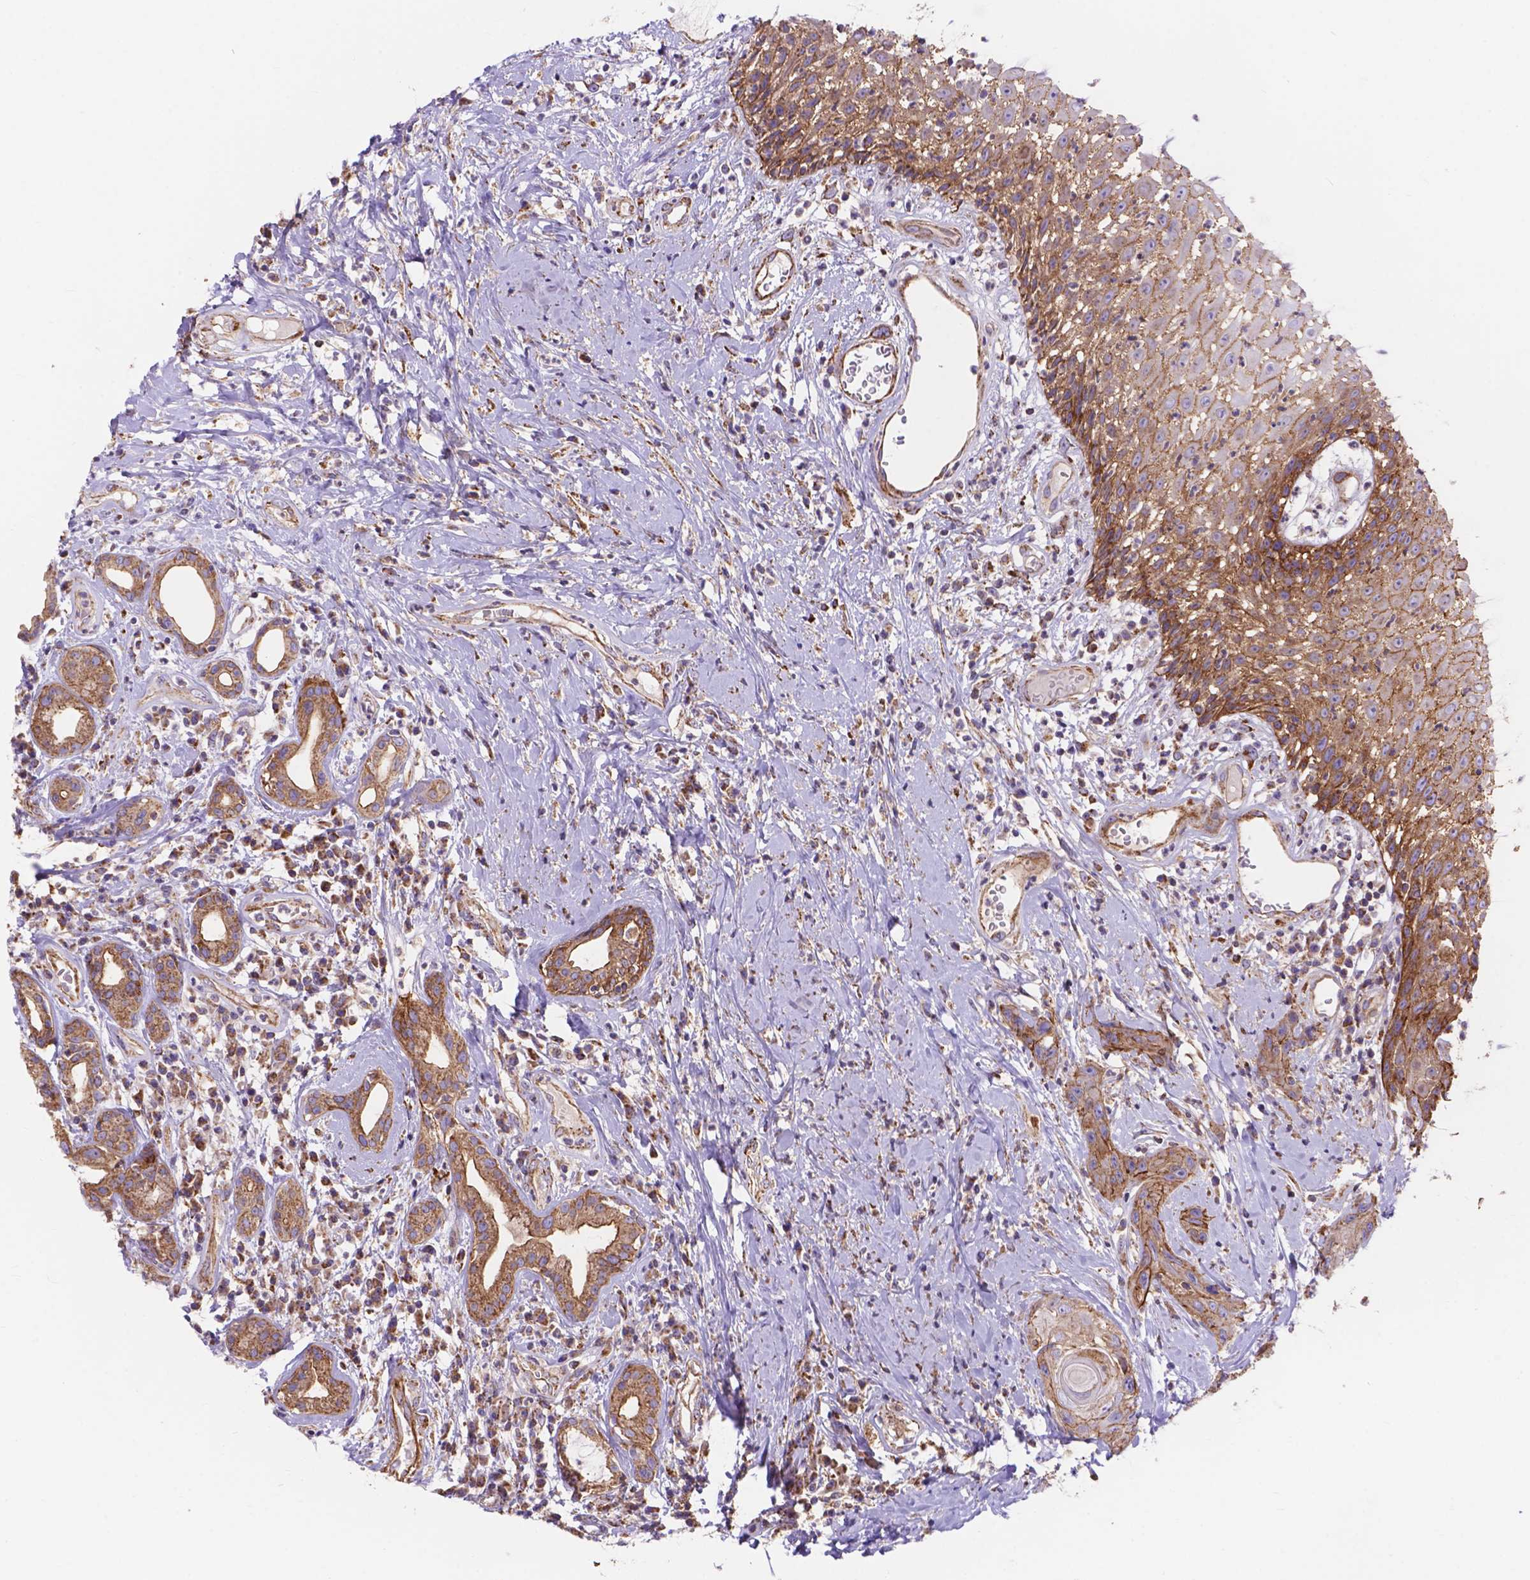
{"staining": {"intensity": "moderate", "quantity": ">75%", "location": "cytoplasmic/membranous"}, "tissue": "head and neck cancer", "cell_type": "Tumor cells", "image_type": "cancer", "snomed": [{"axis": "morphology", "description": "Squamous cell carcinoma, NOS"}, {"axis": "topography", "description": "Head-Neck"}], "caption": "Immunohistochemistry (IHC) image of human squamous cell carcinoma (head and neck) stained for a protein (brown), which exhibits medium levels of moderate cytoplasmic/membranous positivity in approximately >75% of tumor cells.", "gene": "AK3", "patient": {"sex": "male", "age": 57}}